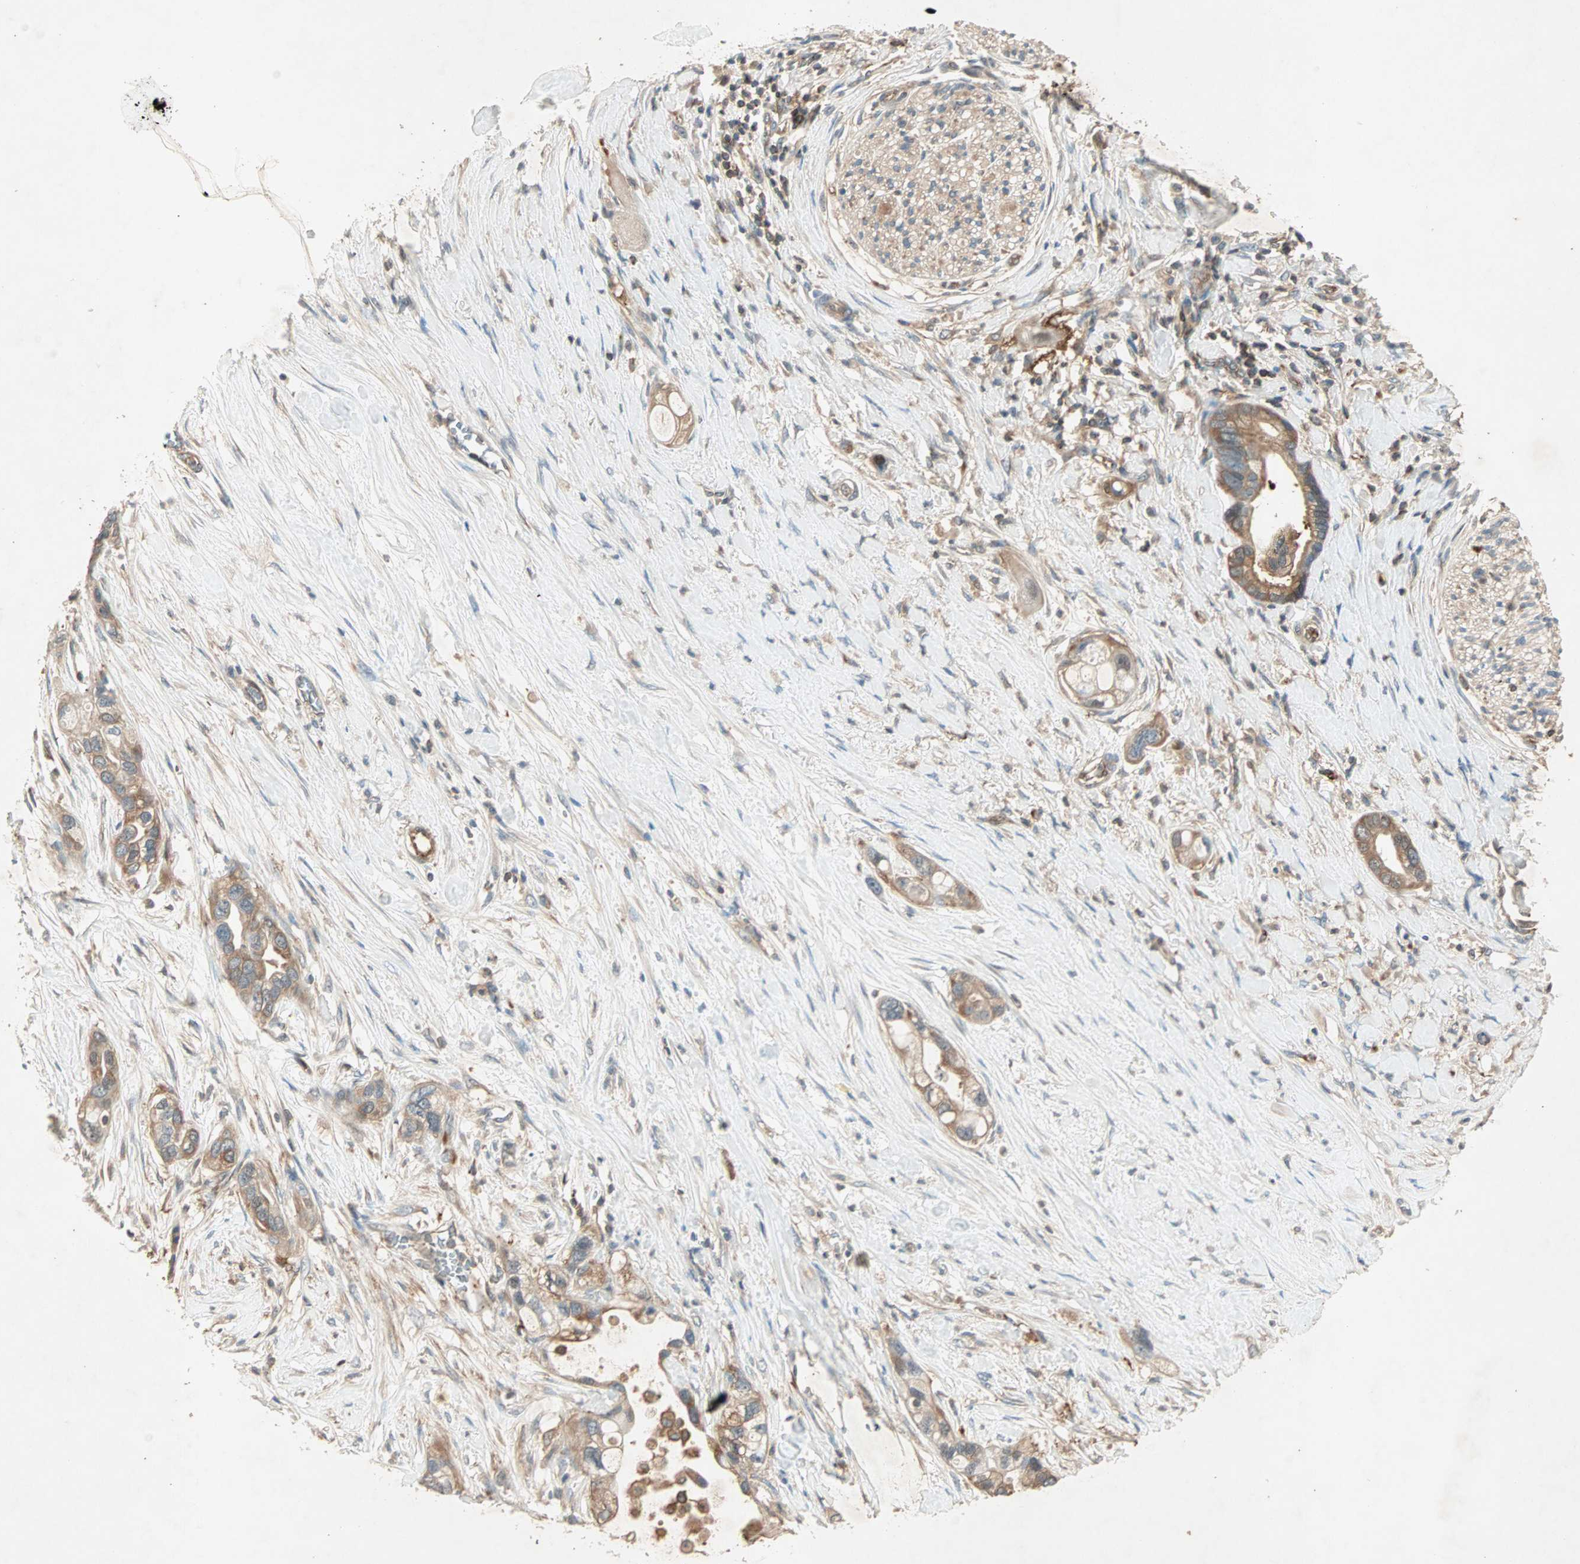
{"staining": {"intensity": "strong", "quantity": ">75%", "location": "cytoplasmic/membranous"}, "tissue": "pancreatic cancer", "cell_type": "Tumor cells", "image_type": "cancer", "snomed": [{"axis": "morphology", "description": "Adenocarcinoma, NOS"}, {"axis": "topography", "description": "Pancreas"}], "caption": "A high amount of strong cytoplasmic/membranous expression is present in about >75% of tumor cells in adenocarcinoma (pancreatic) tissue.", "gene": "TEC", "patient": {"sex": "female", "age": 77}}